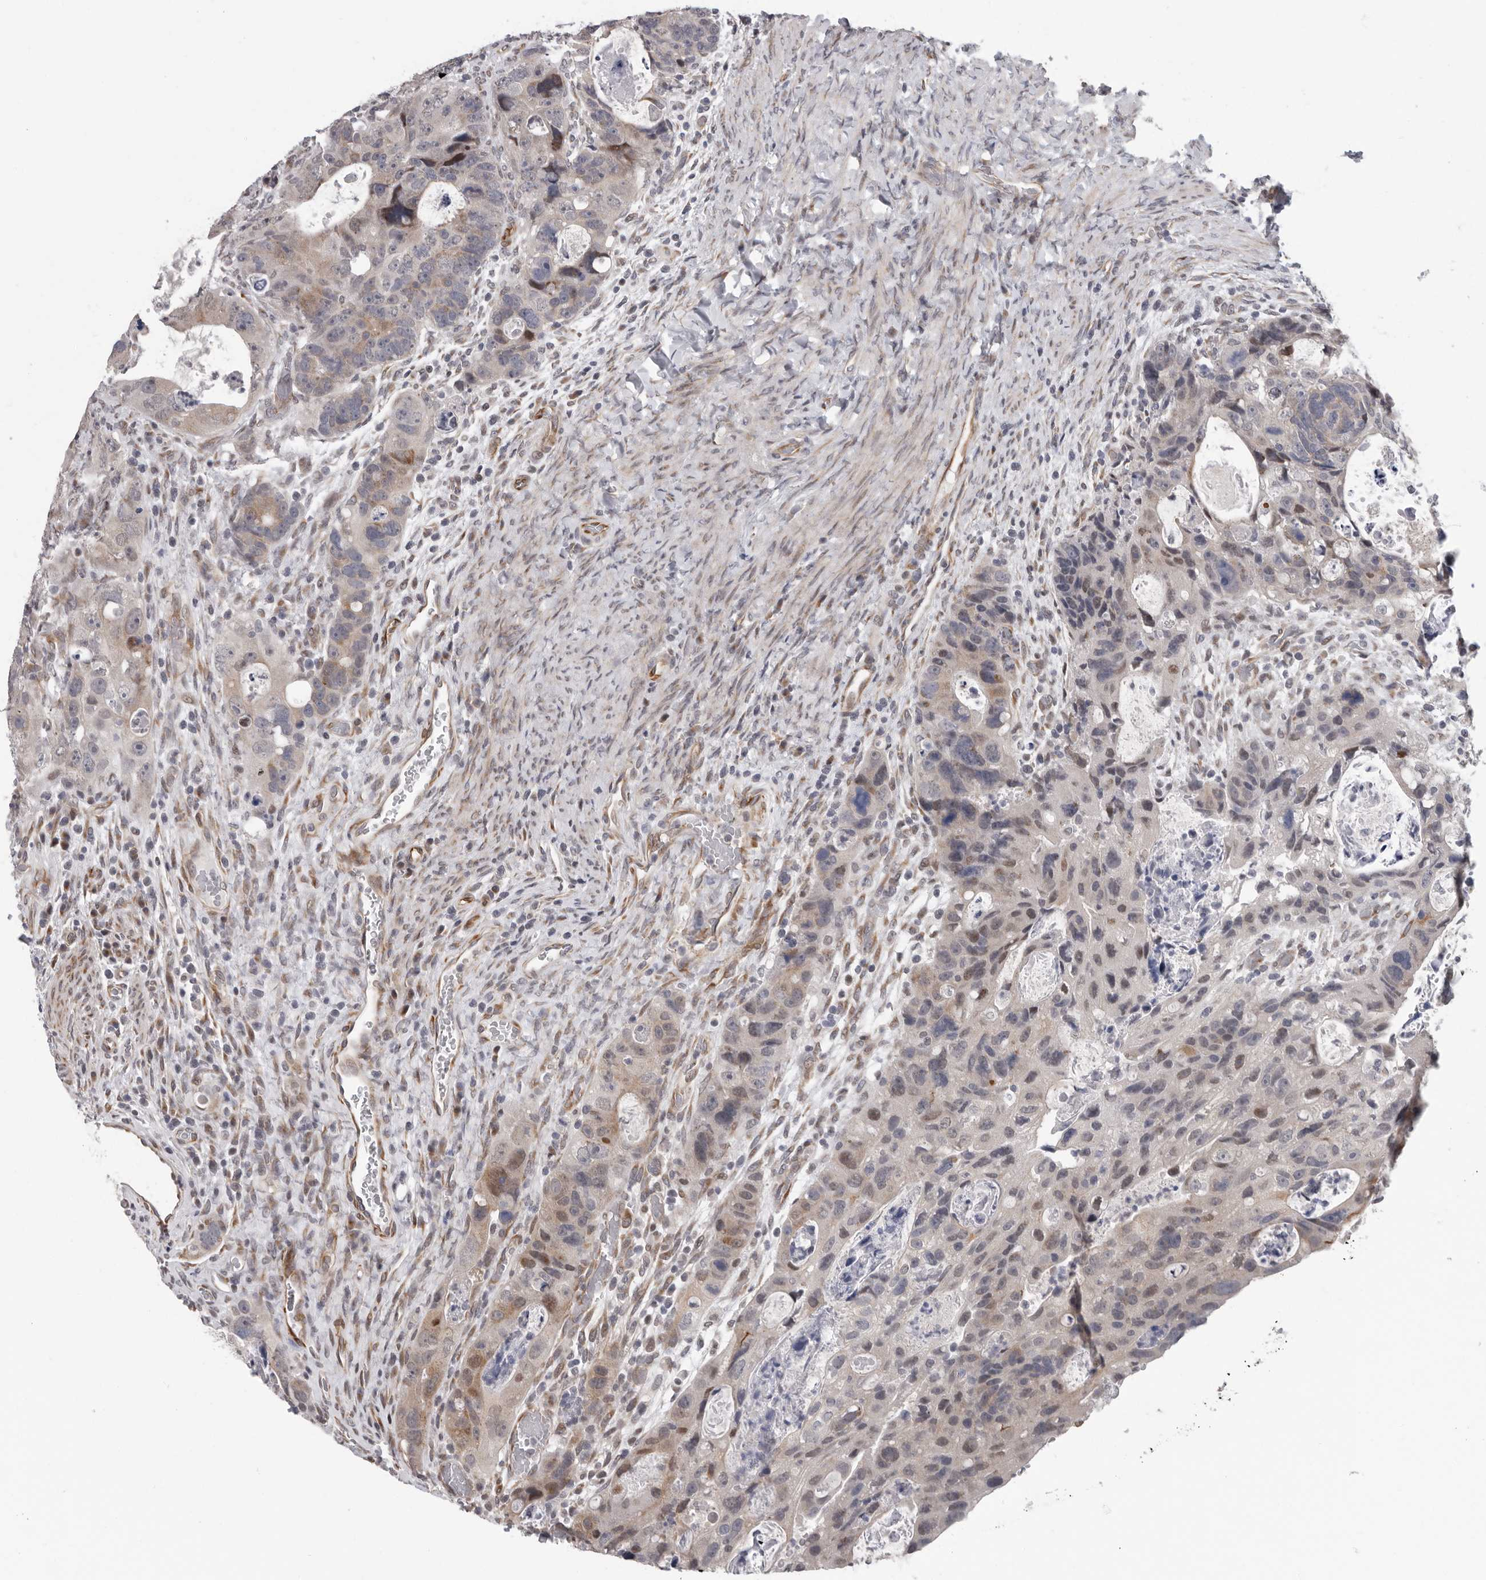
{"staining": {"intensity": "weak", "quantity": "<25%", "location": "cytoplasmic/membranous,nuclear"}, "tissue": "colorectal cancer", "cell_type": "Tumor cells", "image_type": "cancer", "snomed": [{"axis": "morphology", "description": "Adenocarcinoma, NOS"}, {"axis": "topography", "description": "Rectum"}], "caption": "Immunohistochemistry image of neoplastic tissue: colorectal cancer (adenocarcinoma) stained with DAB displays no significant protein staining in tumor cells.", "gene": "RALGPS2", "patient": {"sex": "male", "age": 59}}